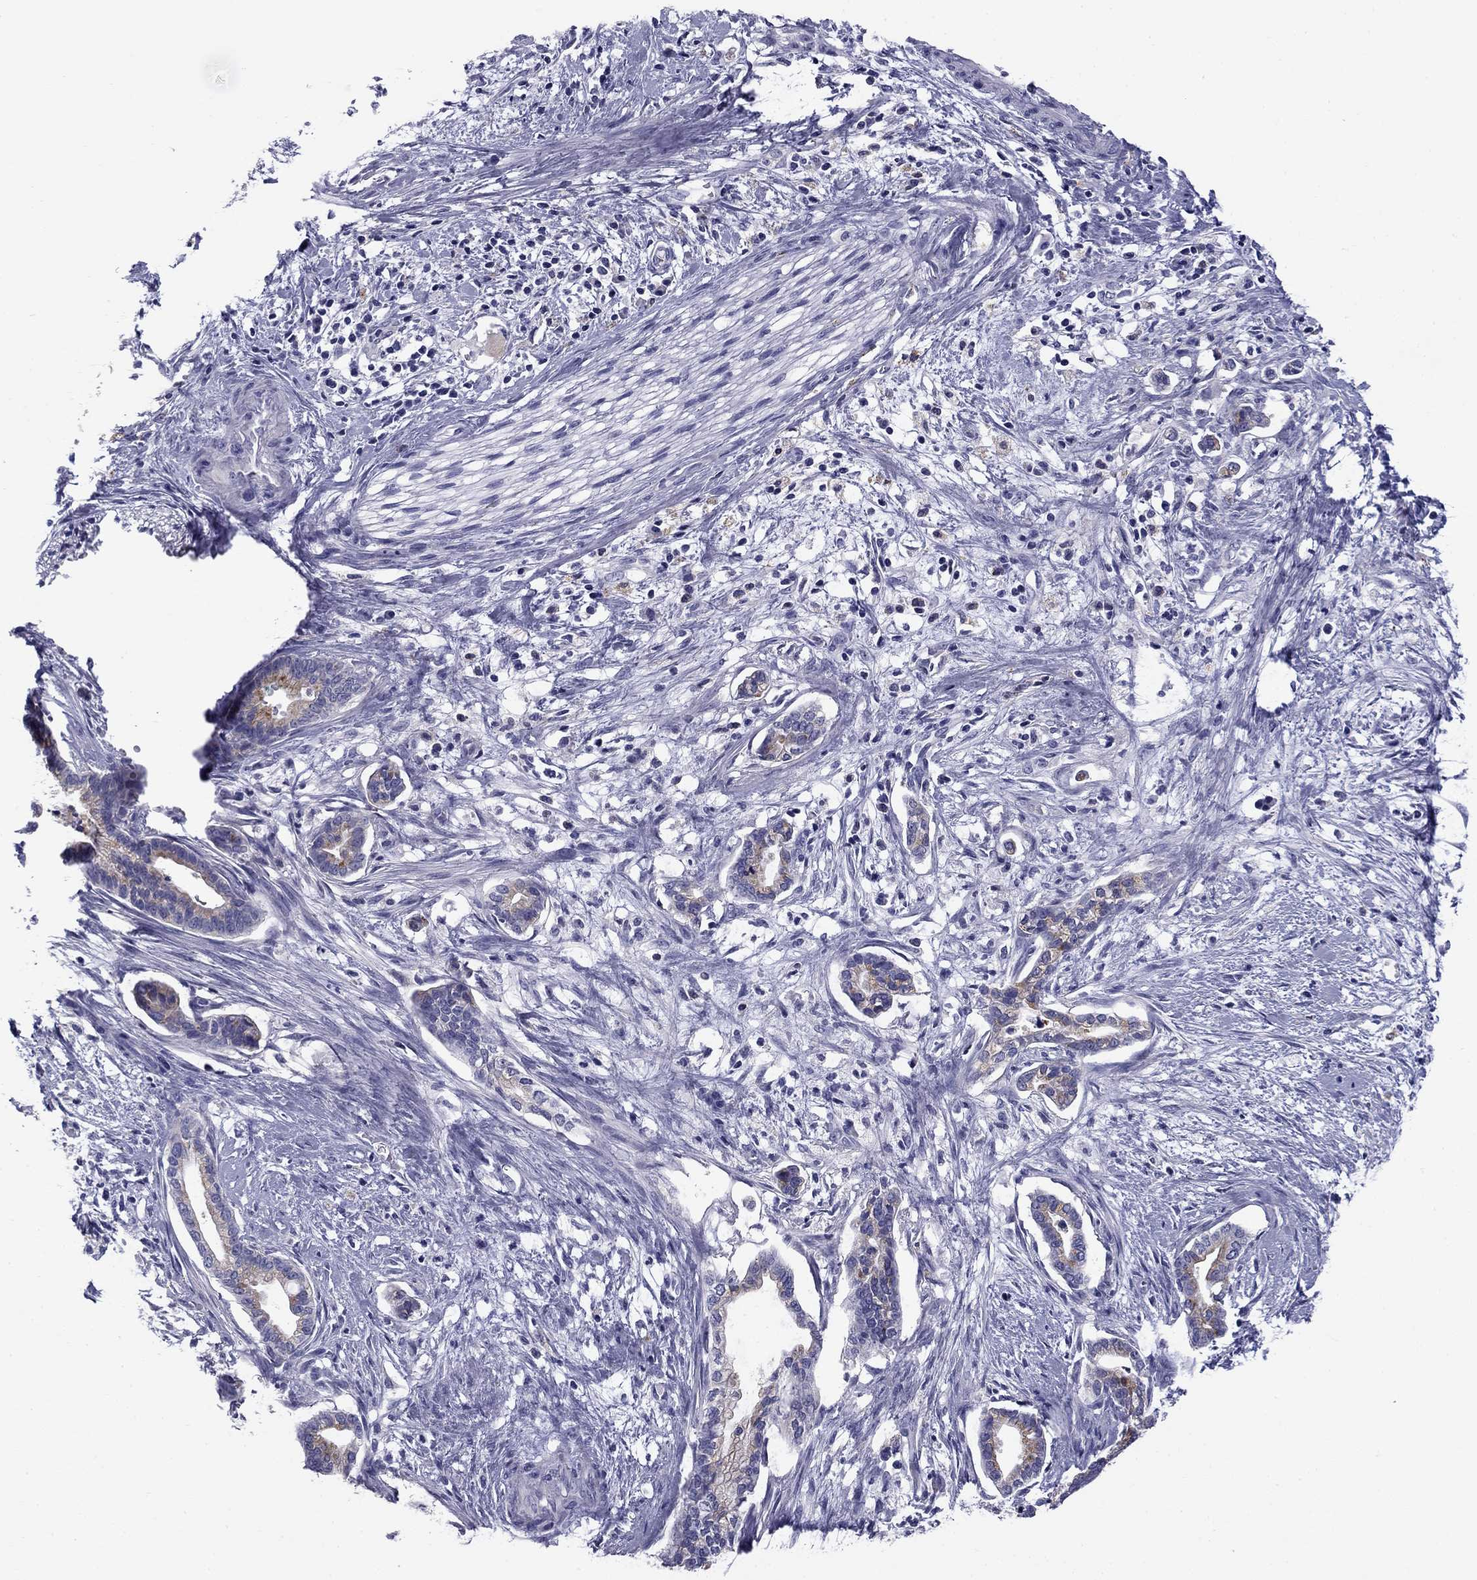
{"staining": {"intensity": "moderate", "quantity": ">75%", "location": "cytoplasmic/membranous"}, "tissue": "cervical cancer", "cell_type": "Tumor cells", "image_type": "cancer", "snomed": [{"axis": "morphology", "description": "Adenocarcinoma, NOS"}, {"axis": "topography", "description": "Cervix"}], "caption": "The histopathology image shows immunohistochemical staining of cervical adenocarcinoma. There is moderate cytoplasmic/membranous positivity is present in approximately >75% of tumor cells.", "gene": "CLPSL2", "patient": {"sex": "female", "age": 62}}